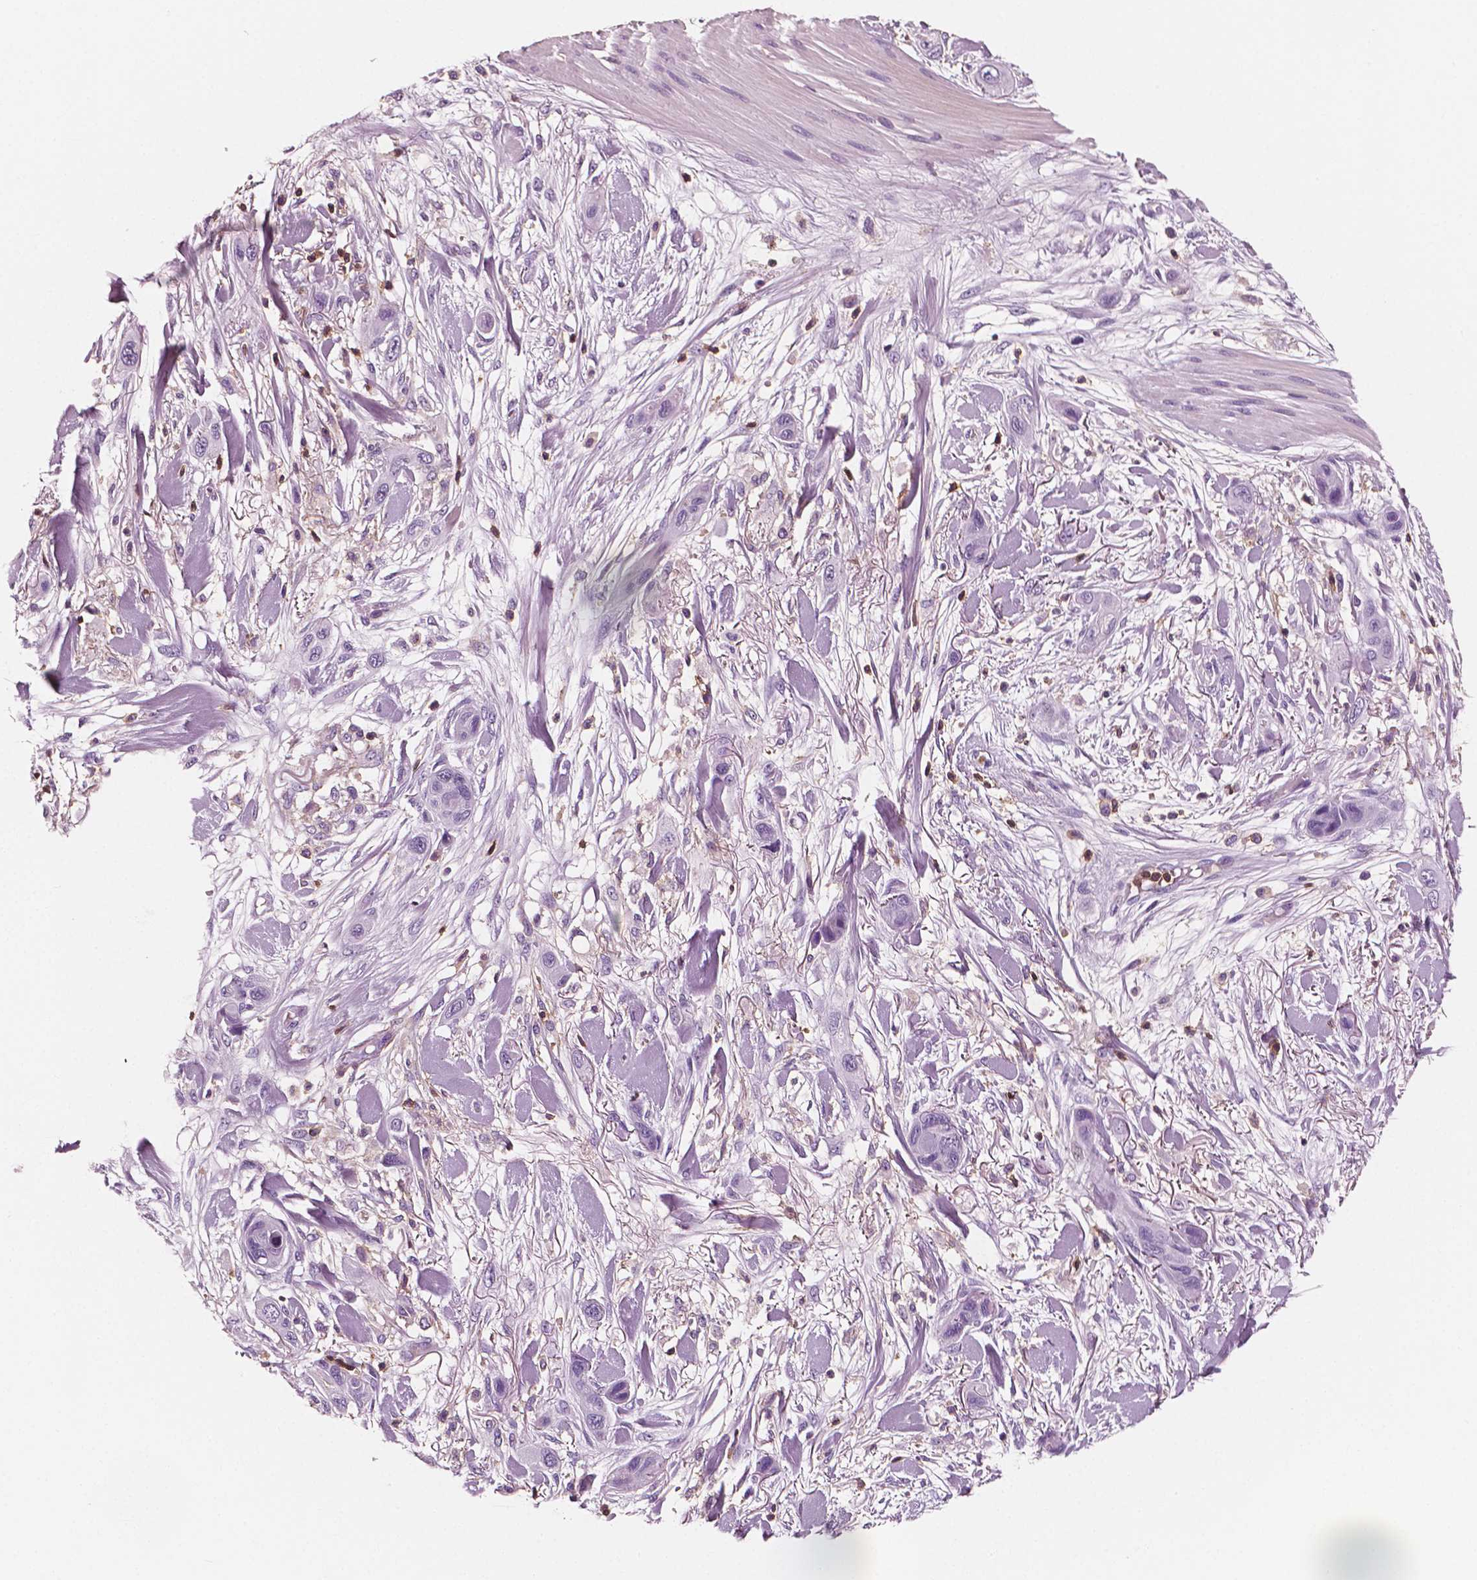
{"staining": {"intensity": "negative", "quantity": "none", "location": "none"}, "tissue": "skin cancer", "cell_type": "Tumor cells", "image_type": "cancer", "snomed": [{"axis": "morphology", "description": "Squamous cell carcinoma, NOS"}, {"axis": "topography", "description": "Skin"}], "caption": "High magnification brightfield microscopy of squamous cell carcinoma (skin) stained with DAB (brown) and counterstained with hematoxylin (blue): tumor cells show no significant expression.", "gene": "PTPRC", "patient": {"sex": "male", "age": 79}}